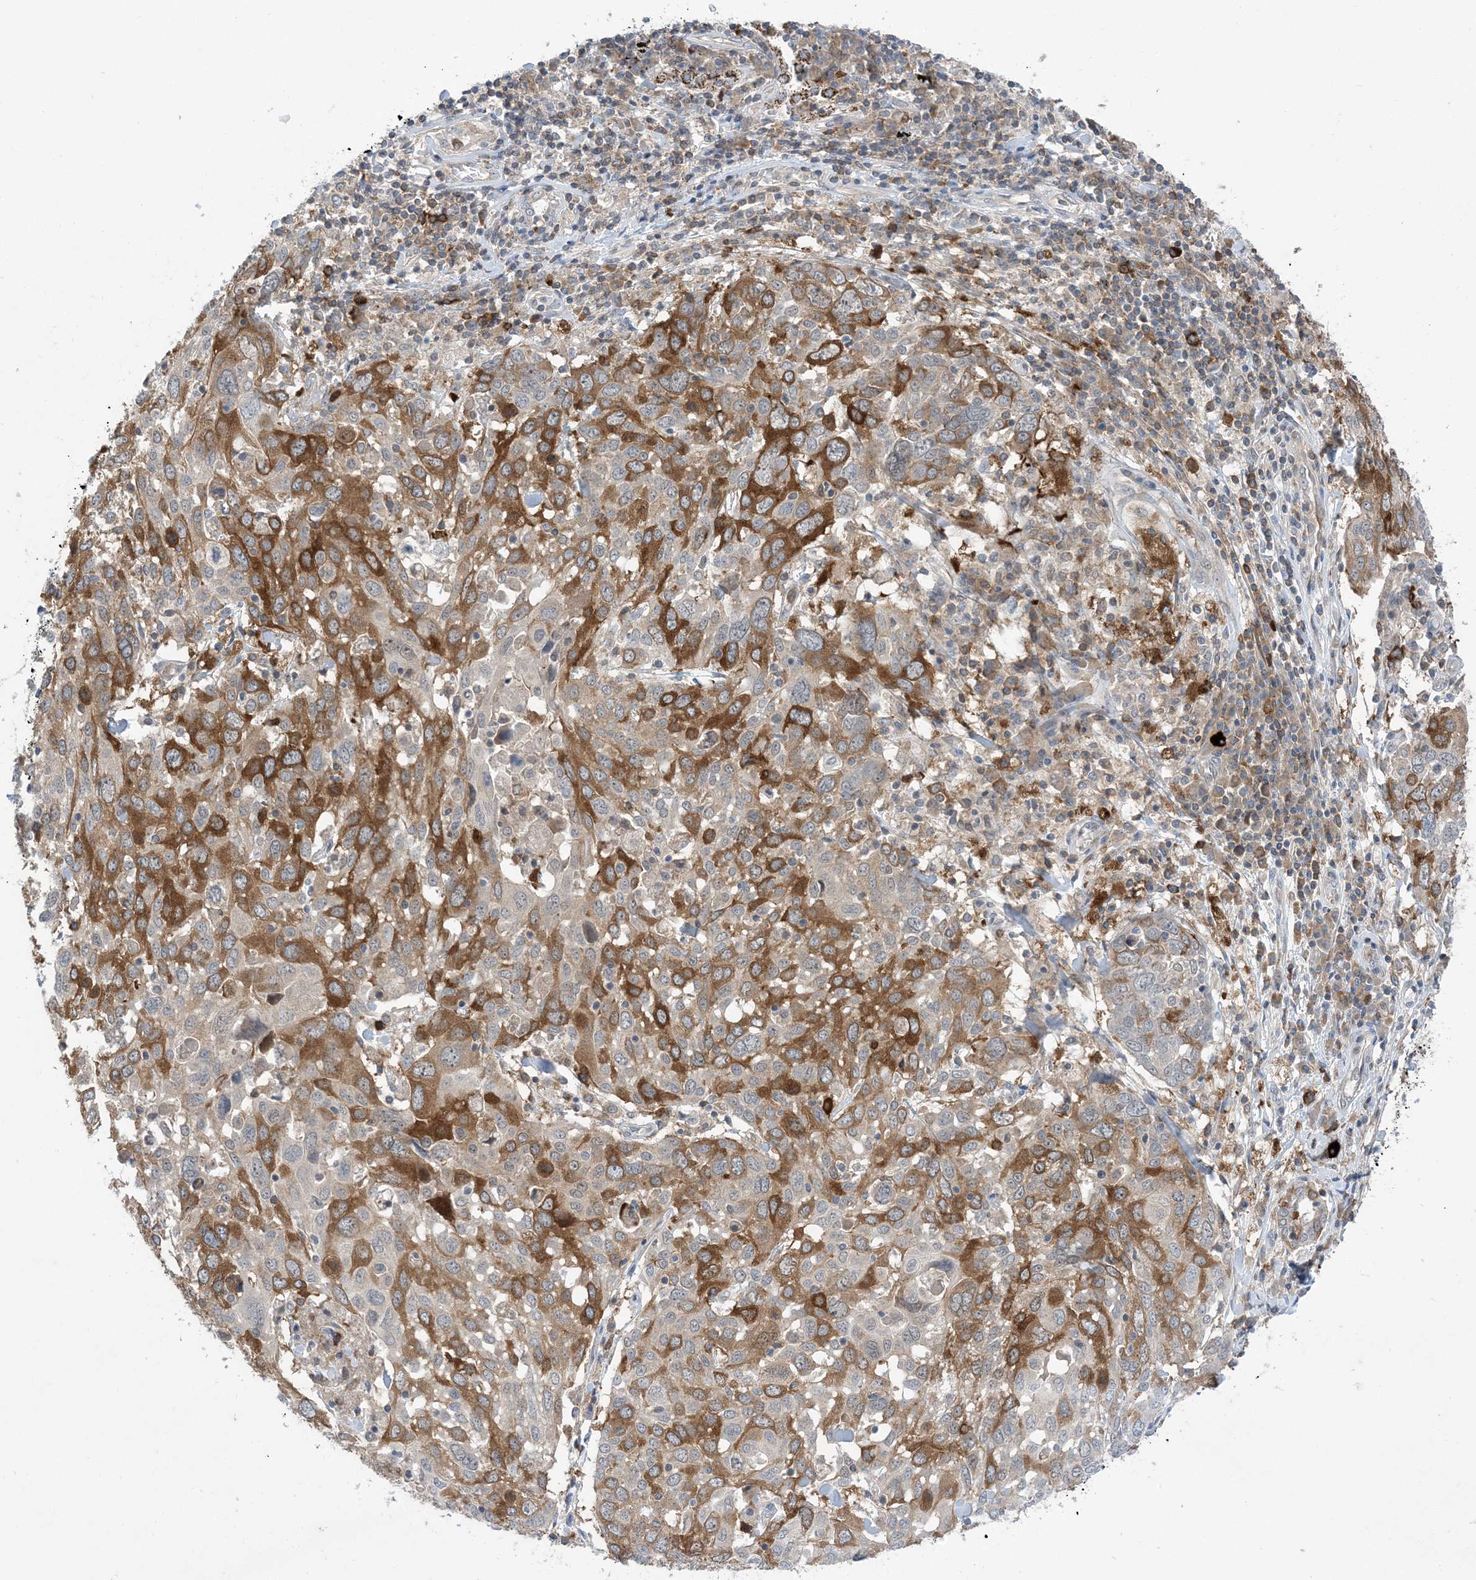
{"staining": {"intensity": "moderate", "quantity": "25%-75%", "location": "cytoplasmic/membranous"}, "tissue": "lung cancer", "cell_type": "Tumor cells", "image_type": "cancer", "snomed": [{"axis": "morphology", "description": "Squamous cell carcinoma, NOS"}, {"axis": "topography", "description": "Lung"}], "caption": "Approximately 25%-75% of tumor cells in lung squamous cell carcinoma display moderate cytoplasmic/membranous protein staining as visualized by brown immunohistochemical staining.", "gene": "AOC1", "patient": {"sex": "male", "age": 65}}